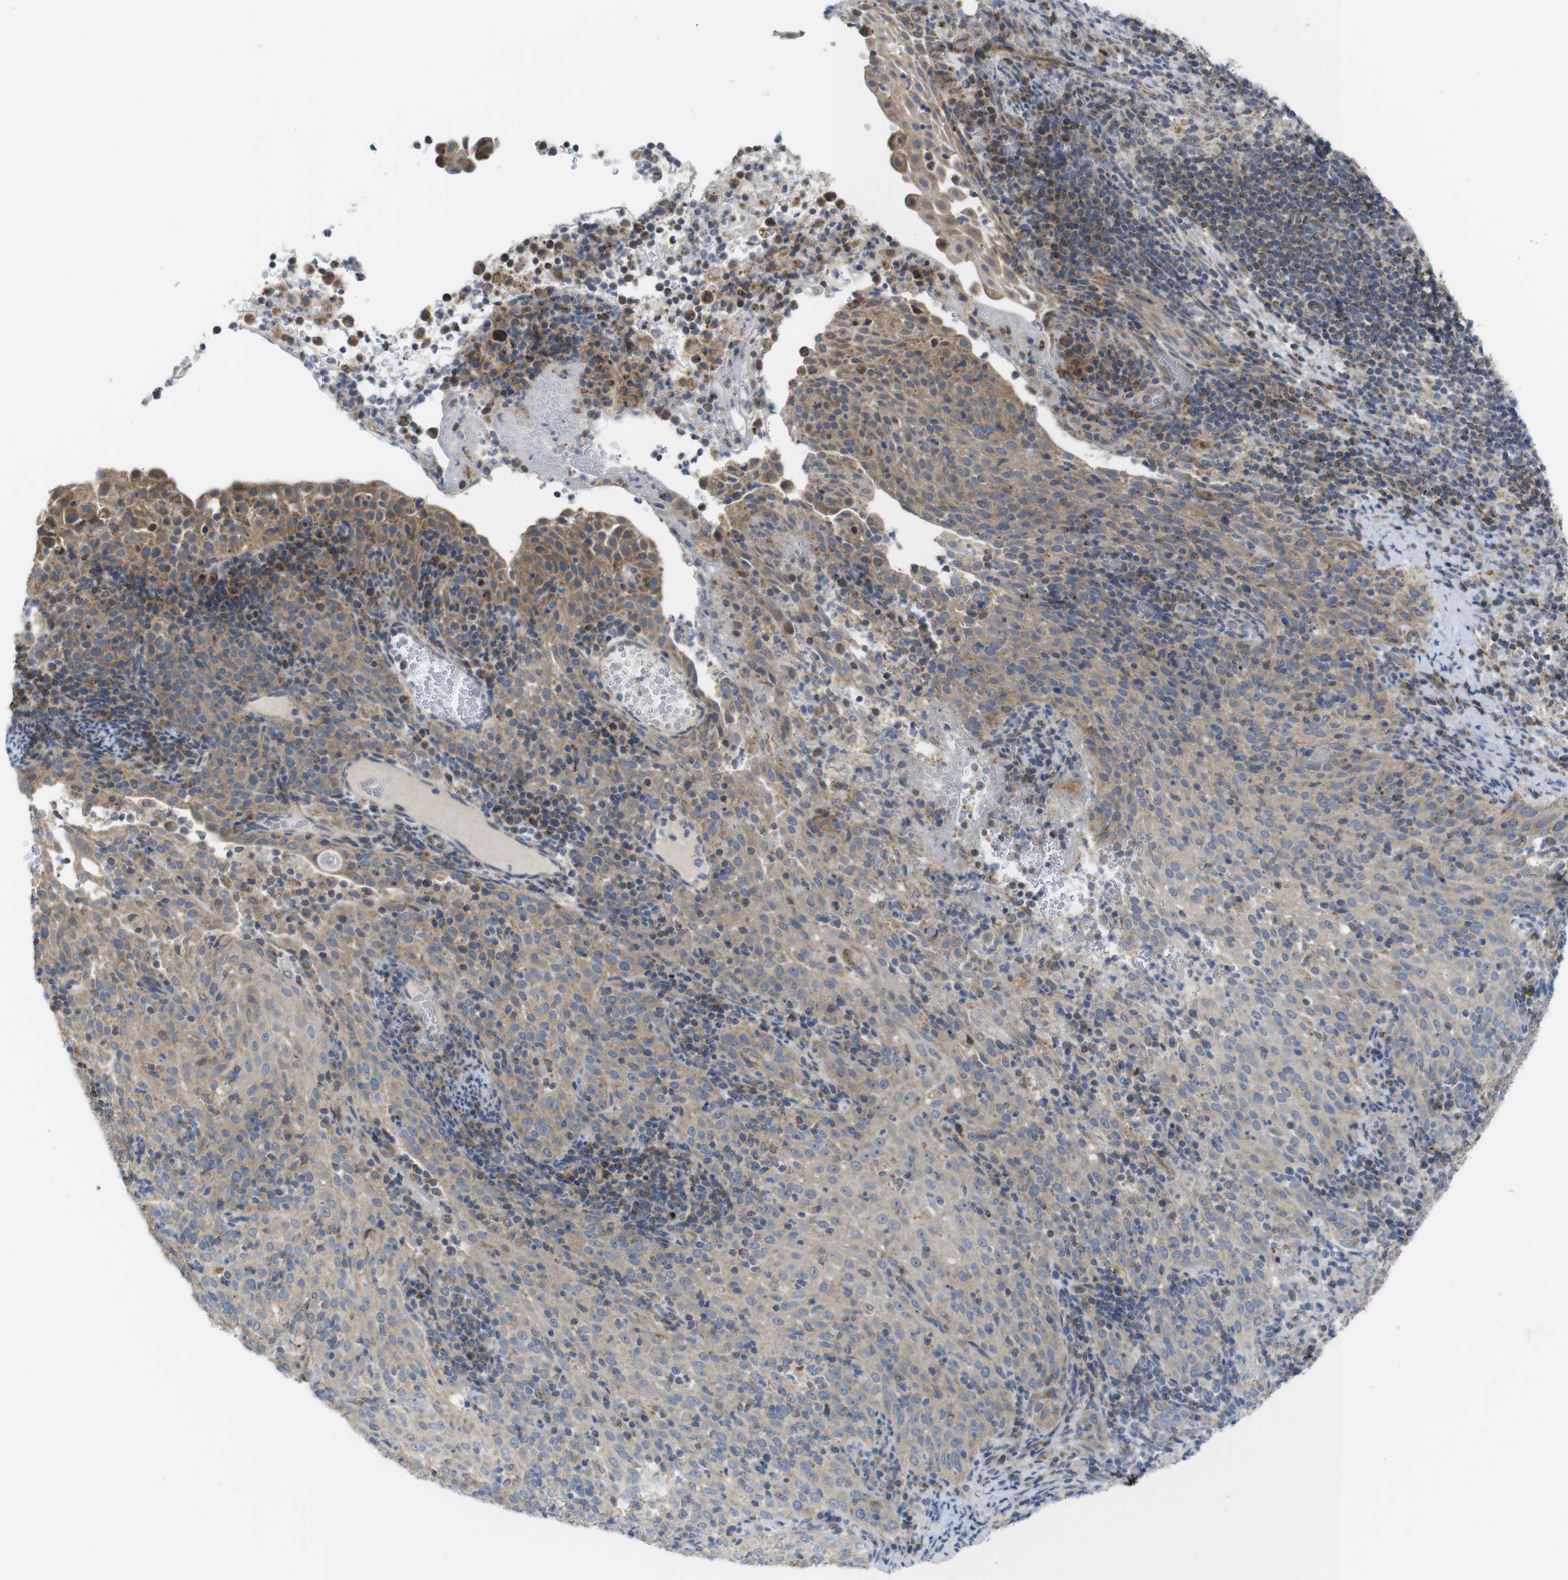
{"staining": {"intensity": "moderate", "quantity": ">75%", "location": "cytoplasmic/membranous"}, "tissue": "cervical cancer", "cell_type": "Tumor cells", "image_type": "cancer", "snomed": [{"axis": "morphology", "description": "Squamous cell carcinoma, NOS"}, {"axis": "topography", "description": "Cervix"}], "caption": "Protein expression analysis of human cervical cancer reveals moderate cytoplasmic/membranous positivity in approximately >75% of tumor cells. (Stains: DAB in brown, nuclei in blue, Microscopy: brightfield microscopy at high magnification).", "gene": "MARCHF1", "patient": {"sex": "female", "age": 51}}